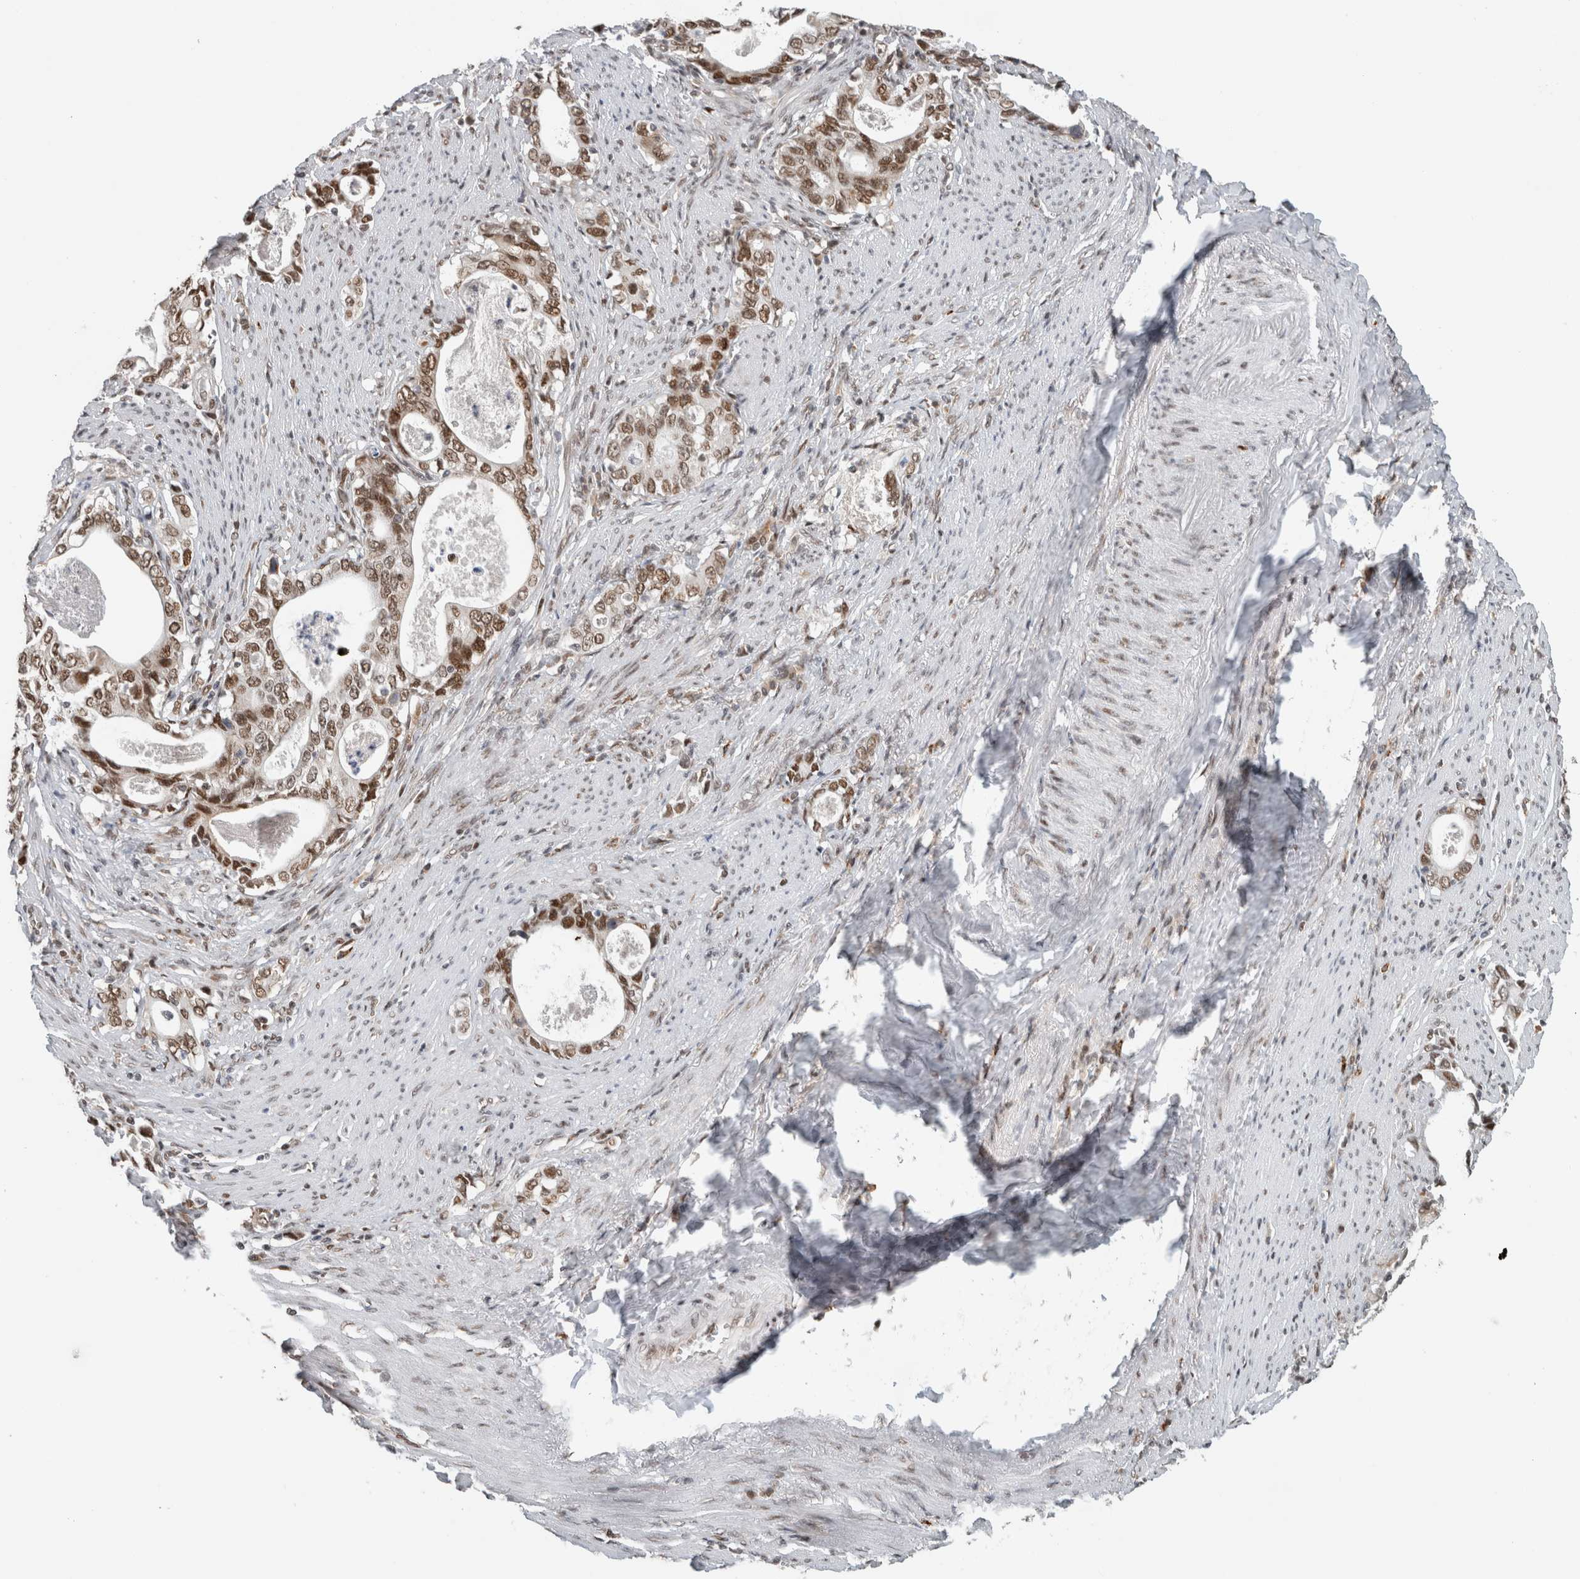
{"staining": {"intensity": "strong", "quantity": ">75%", "location": "nuclear"}, "tissue": "stomach cancer", "cell_type": "Tumor cells", "image_type": "cancer", "snomed": [{"axis": "morphology", "description": "Adenocarcinoma, NOS"}, {"axis": "topography", "description": "Stomach, lower"}], "caption": "Stomach adenocarcinoma was stained to show a protein in brown. There is high levels of strong nuclear positivity in approximately >75% of tumor cells. (Brightfield microscopy of DAB IHC at high magnification).", "gene": "HNRNPR", "patient": {"sex": "female", "age": 72}}